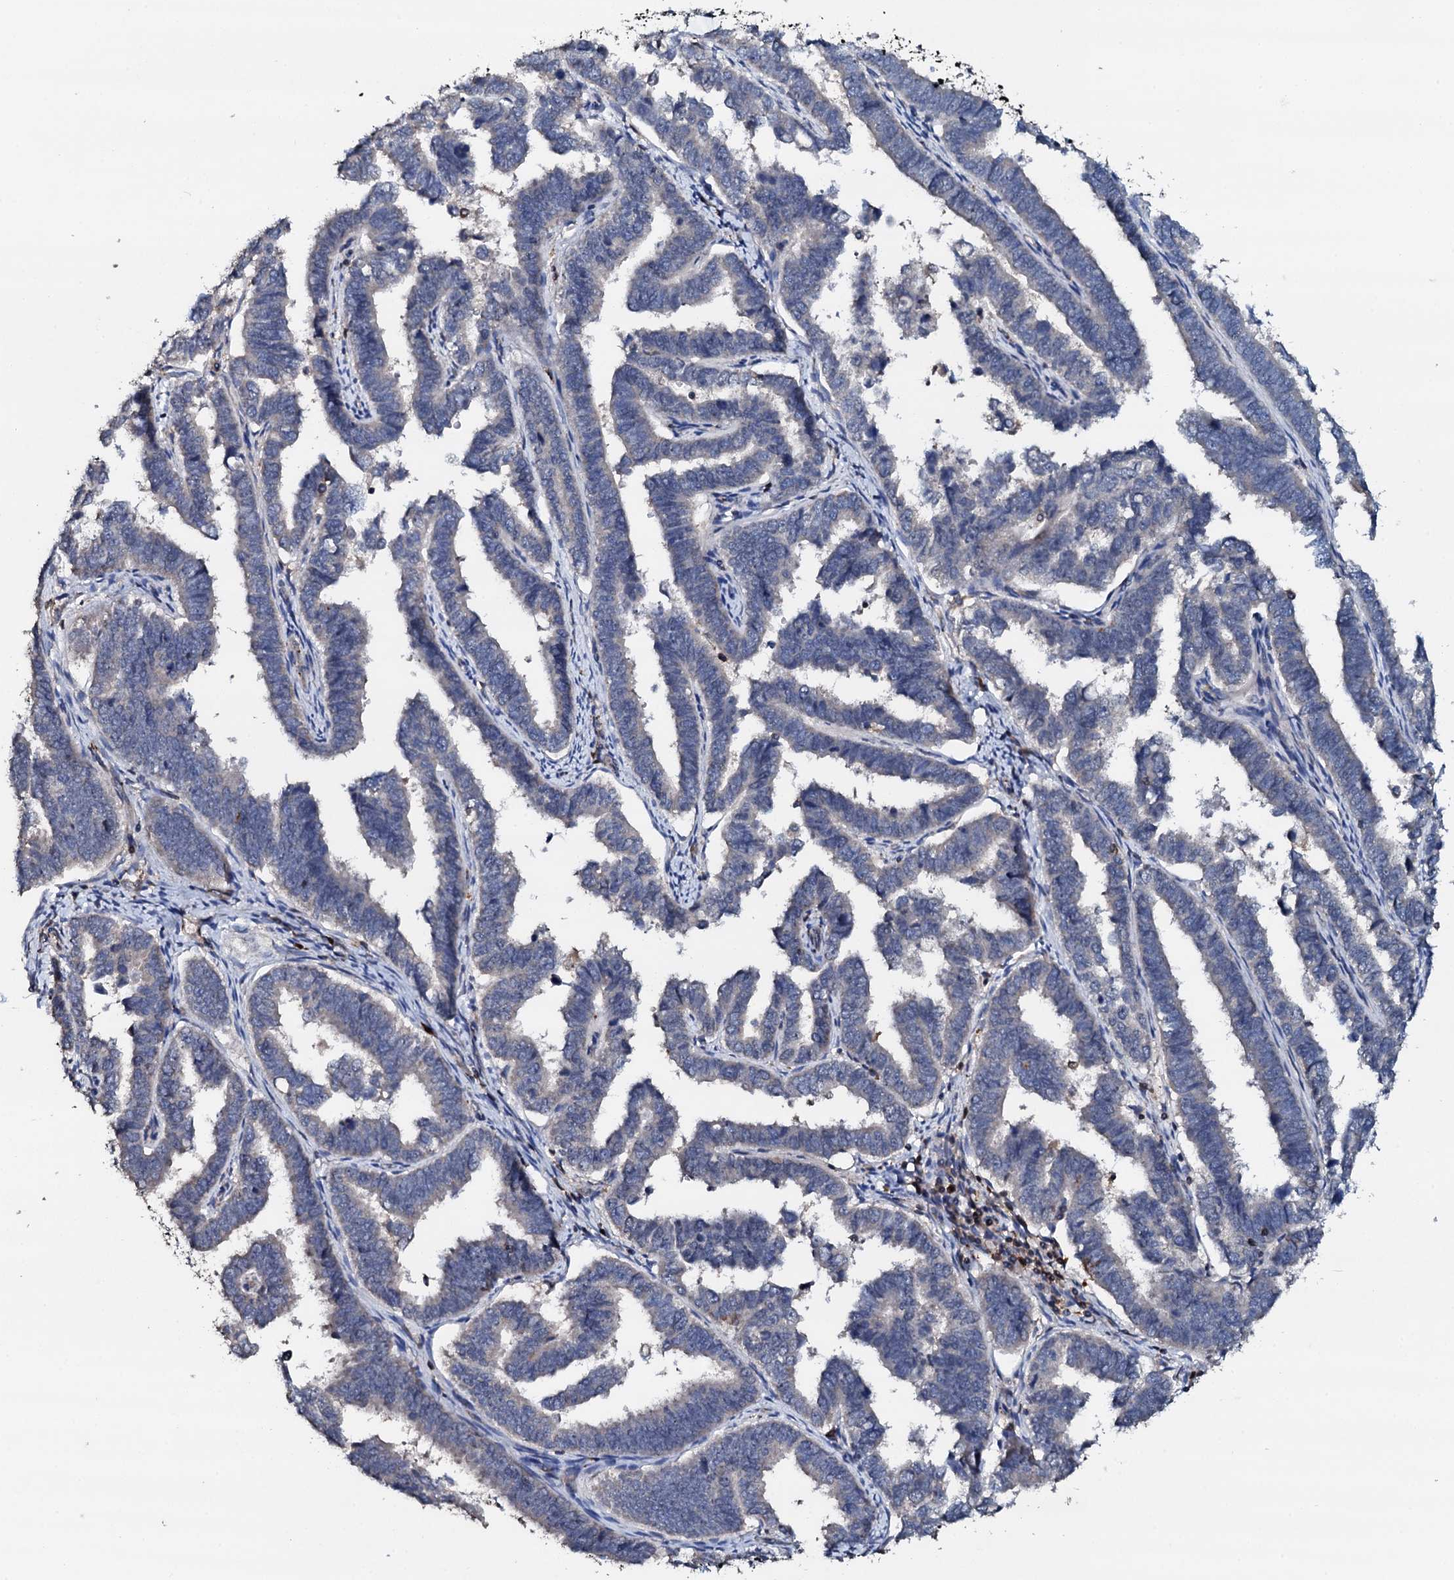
{"staining": {"intensity": "negative", "quantity": "none", "location": "none"}, "tissue": "endometrial cancer", "cell_type": "Tumor cells", "image_type": "cancer", "snomed": [{"axis": "morphology", "description": "Adenocarcinoma, NOS"}, {"axis": "topography", "description": "Endometrium"}], "caption": "Tumor cells show no significant protein expression in endometrial cancer.", "gene": "GRK2", "patient": {"sex": "female", "age": 75}}